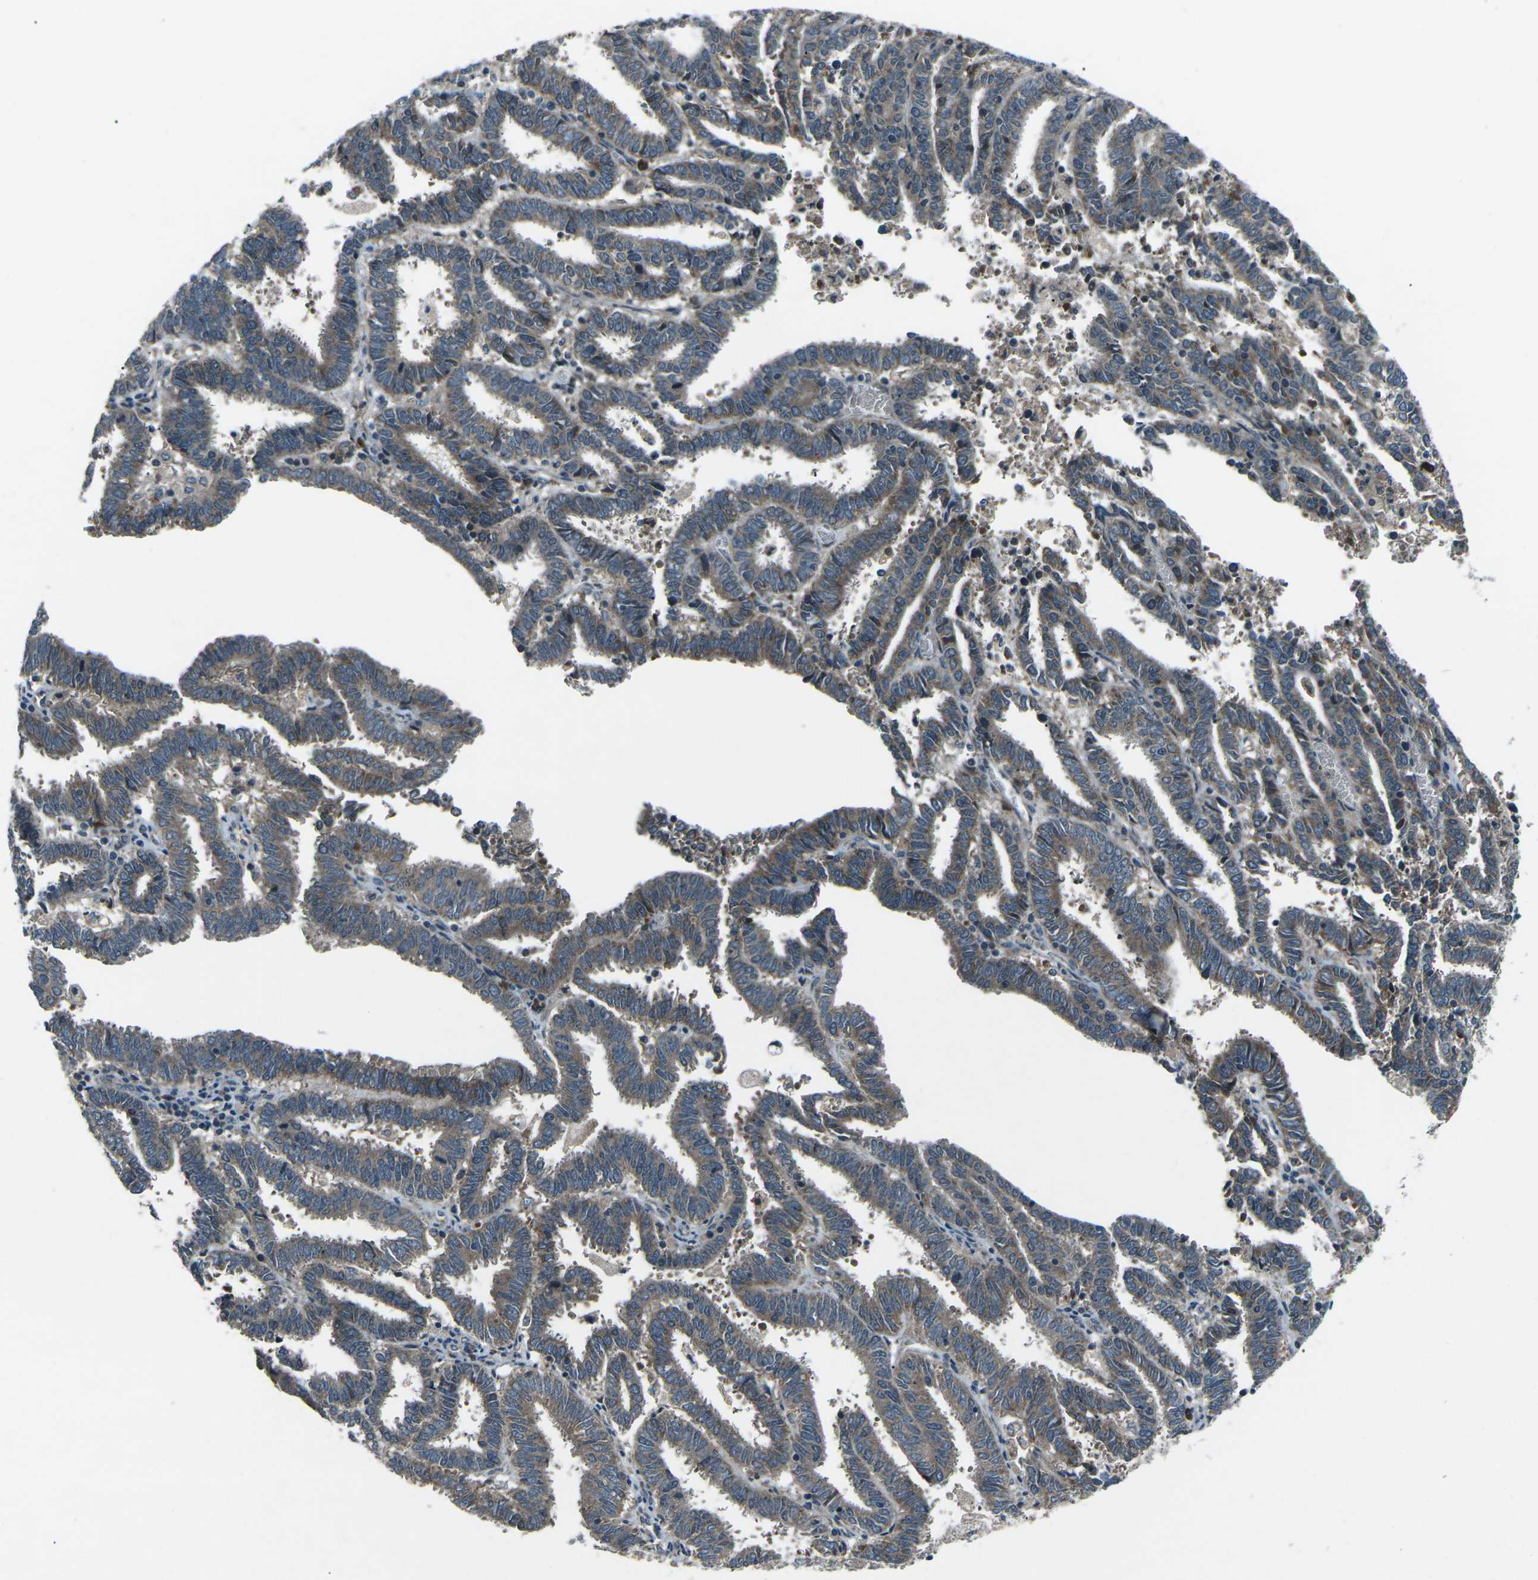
{"staining": {"intensity": "moderate", "quantity": ">75%", "location": "cytoplasmic/membranous"}, "tissue": "endometrial cancer", "cell_type": "Tumor cells", "image_type": "cancer", "snomed": [{"axis": "morphology", "description": "Adenocarcinoma, NOS"}, {"axis": "topography", "description": "Uterus"}], "caption": "A histopathology image of endometrial adenocarcinoma stained for a protein demonstrates moderate cytoplasmic/membranous brown staining in tumor cells.", "gene": "CDK16", "patient": {"sex": "female", "age": 83}}